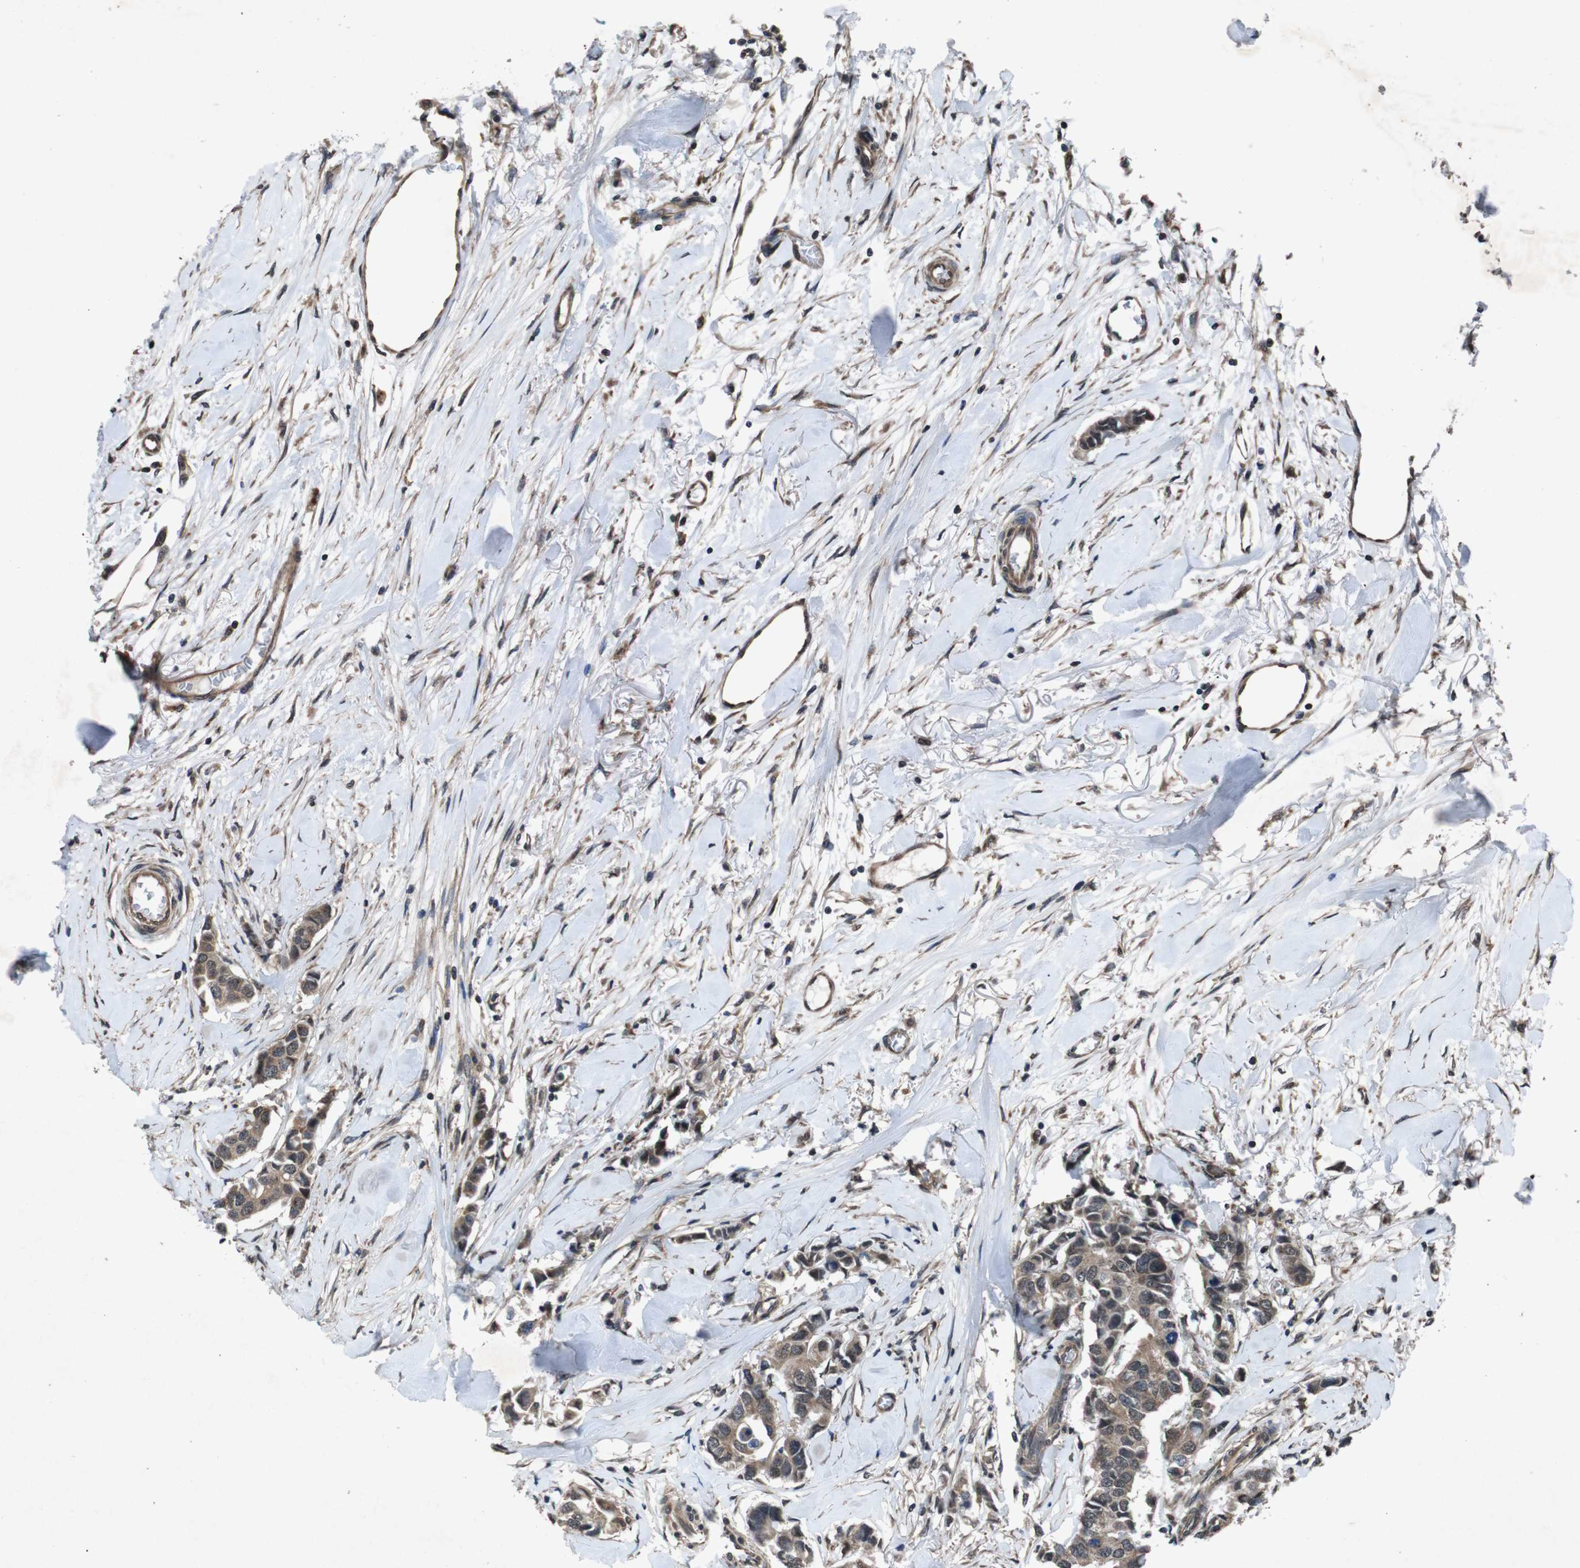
{"staining": {"intensity": "moderate", "quantity": ">75%", "location": "cytoplasmic/membranous"}, "tissue": "breast cancer", "cell_type": "Tumor cells", "image_type": "cancer", "snomed": [{"axis": "morphology", "description": "Duct carcinoma"}, {"axis": "topography", "description": "Breast"}], "caption": "A high-resolution image shows immunohistochemistry staining of breast cancer, which shows moderate cytoplasmic/membranous staining in about >75% of tumor cells.", "gene": "SOCS1", "patient": {"sex": "female", "age": 80}}